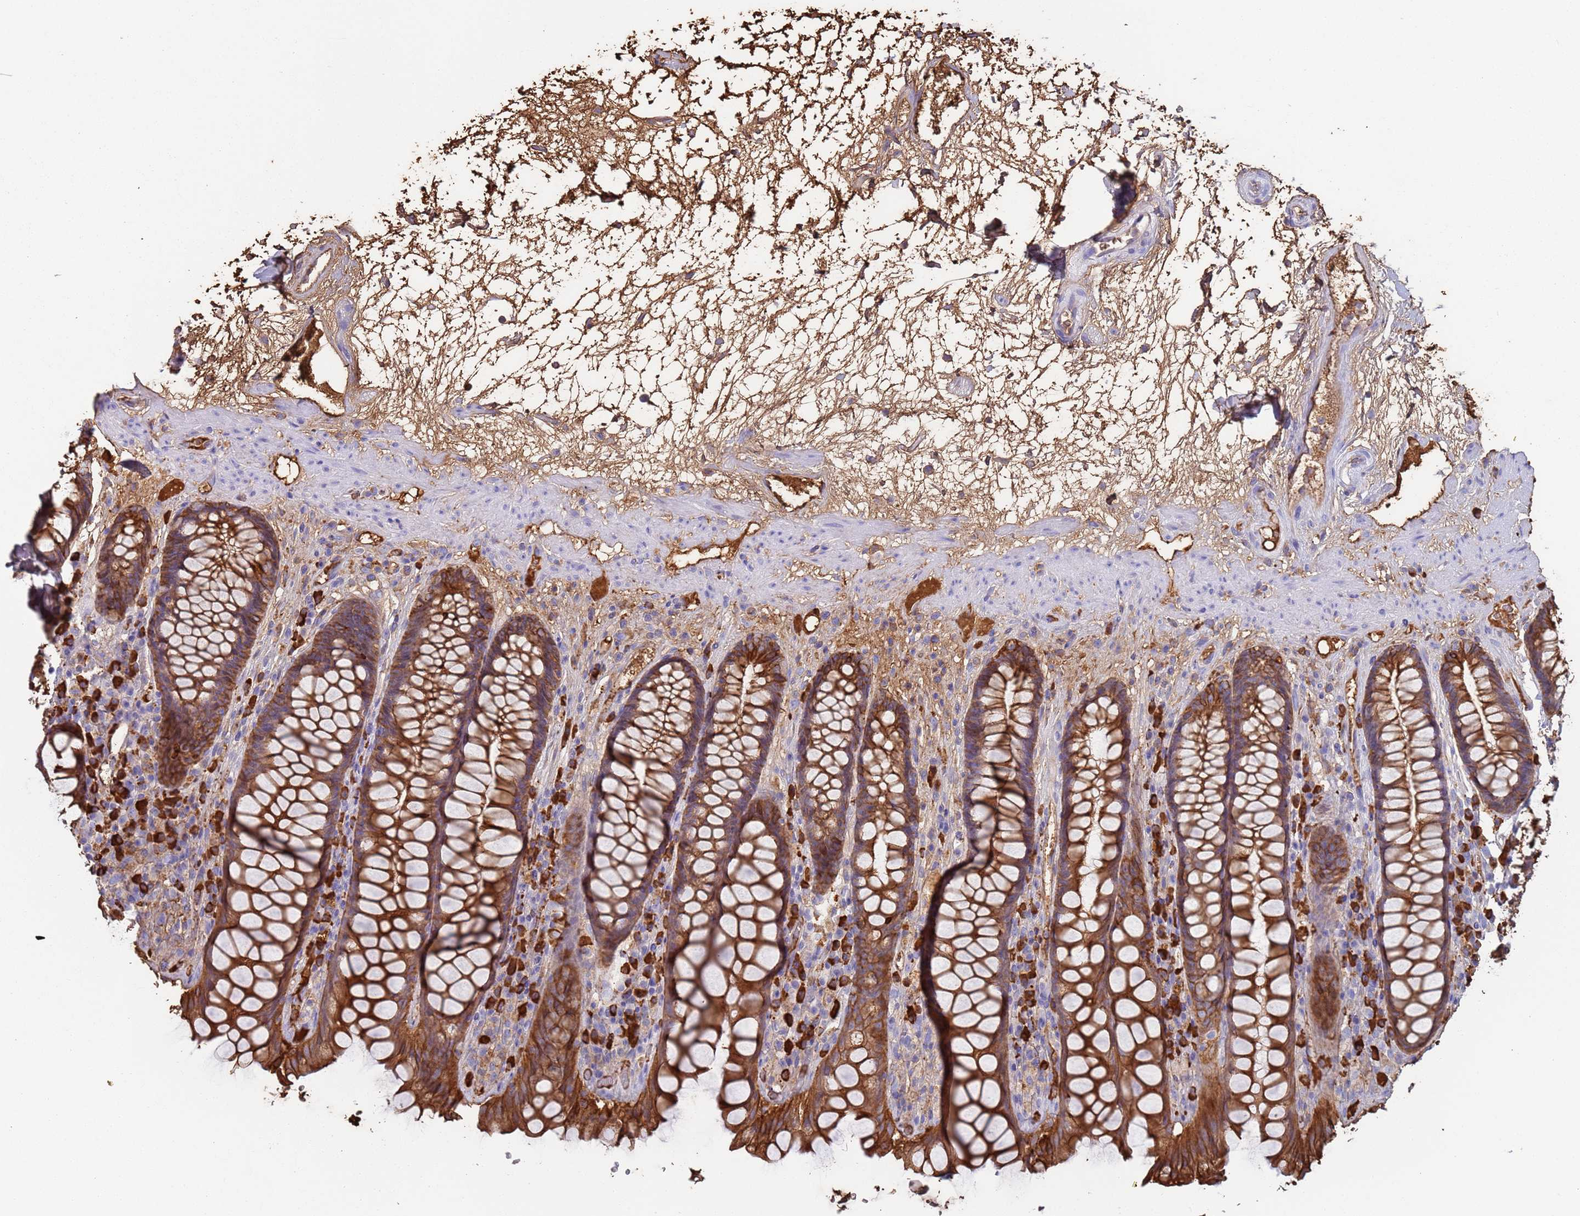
{"staining": {"intensity": "strong", "quantity": ">75%", "location": "cytoplasmic/membranous"}, "tissue": "rectum", "cell_type": "Glandular cells", "image_type": "normal", "snomed": [{"axis": "morphology", "description": "Normal tissue, NOS"}, {"axis": "topography", "description": "Rectum"}], "caption": "A brown stain shows strong cytoplasmic/membranous staining of a protein in glandular cells of benign human rectum.", "gene": "CYSLTR2", "patient": {"sex": "male", "age": 64}}